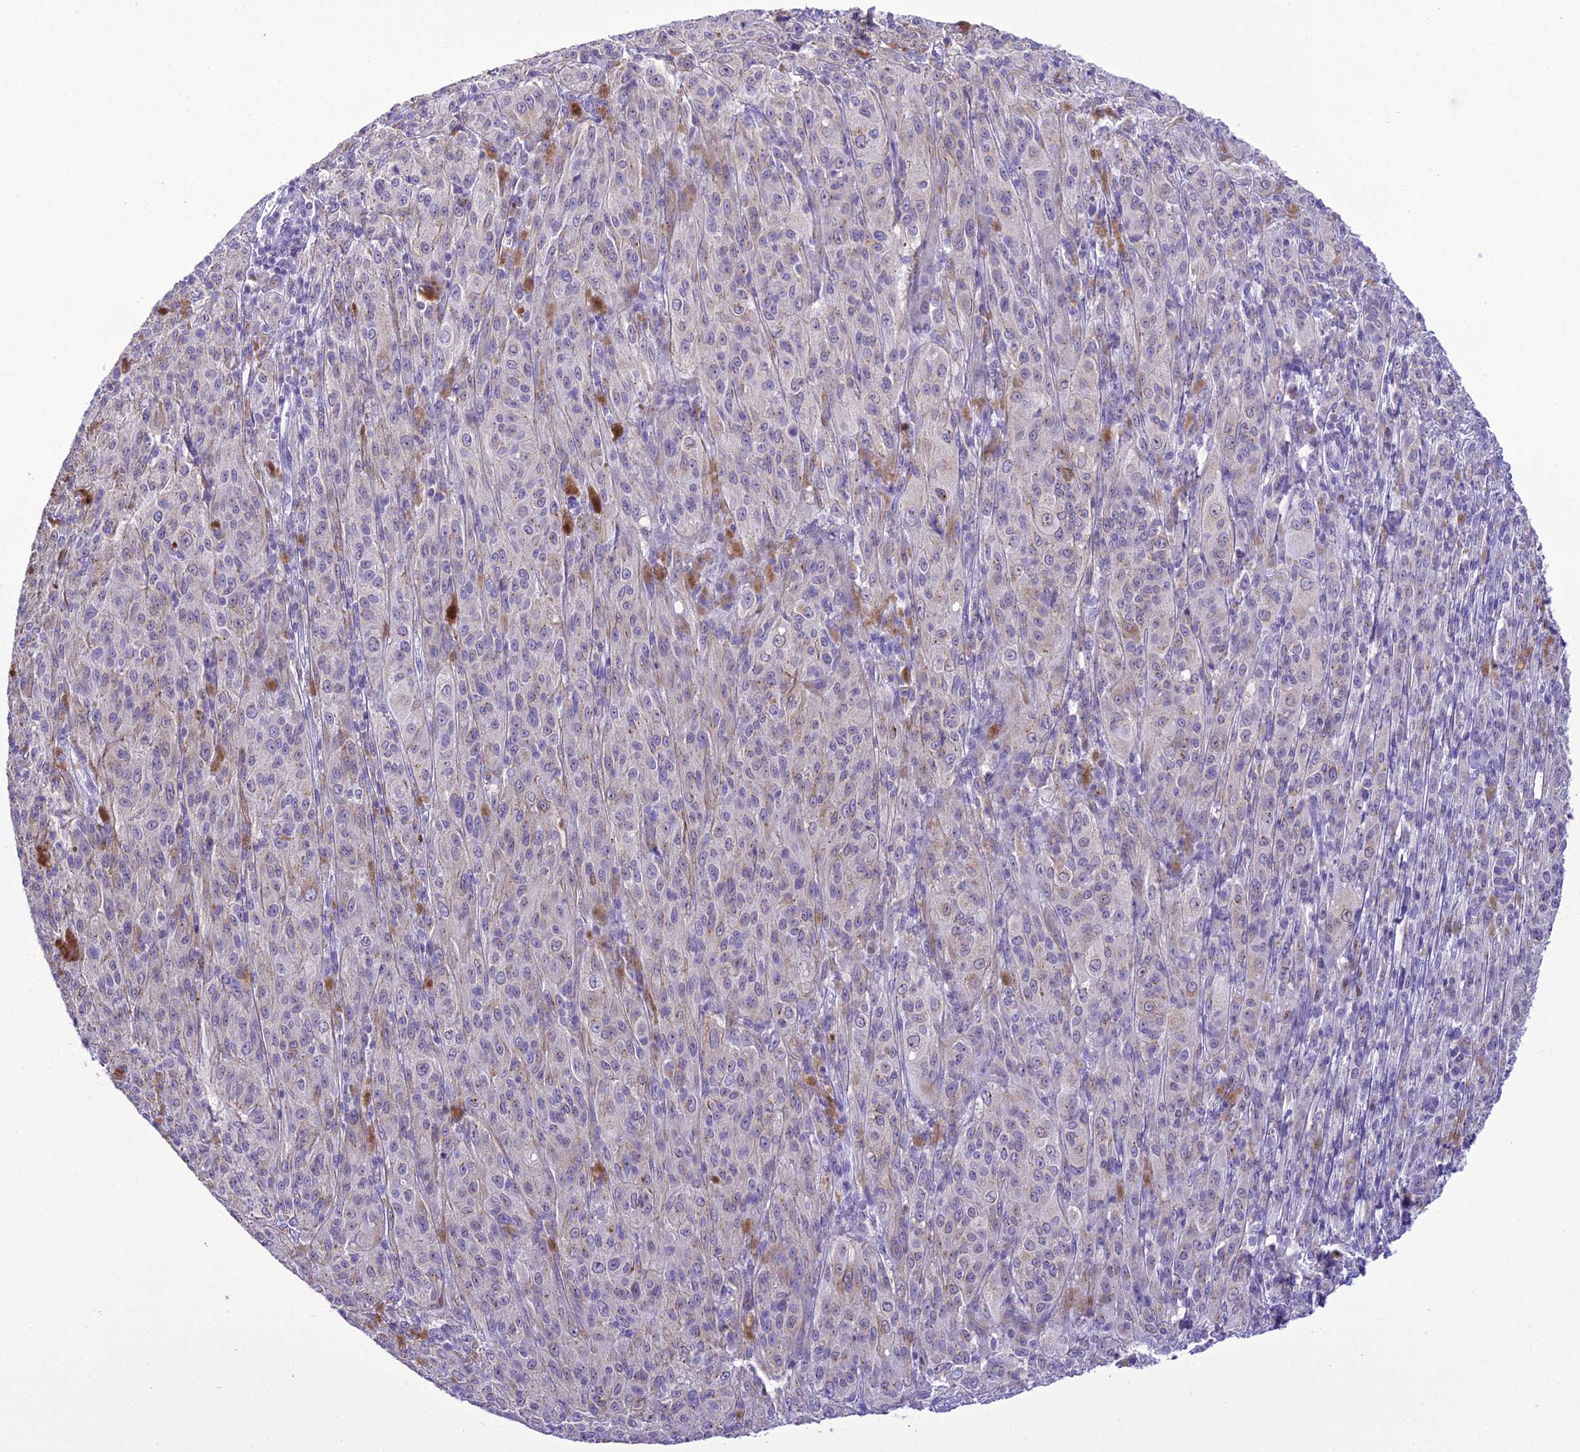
{"staining": {"intensity": "negative", "quantity": "none", "location": "none"}, "tissue": "melanoma", "cell_type": "Tumor cells", "image_type": "cancer", "snomed": [{"axis": "morphology", "description": "Malignant melanoma, NOS"}, {"axis": "topography", "description": "Skin"}], "caption": "IHC histopathology image of neoplastic tissue: melanoma stained with DAB (3,3'-diaminobenzidine) shows no significant protein expression in tumor cells.", "gene": "B9D2", "patient": {"sex": "female", "age": 52}}